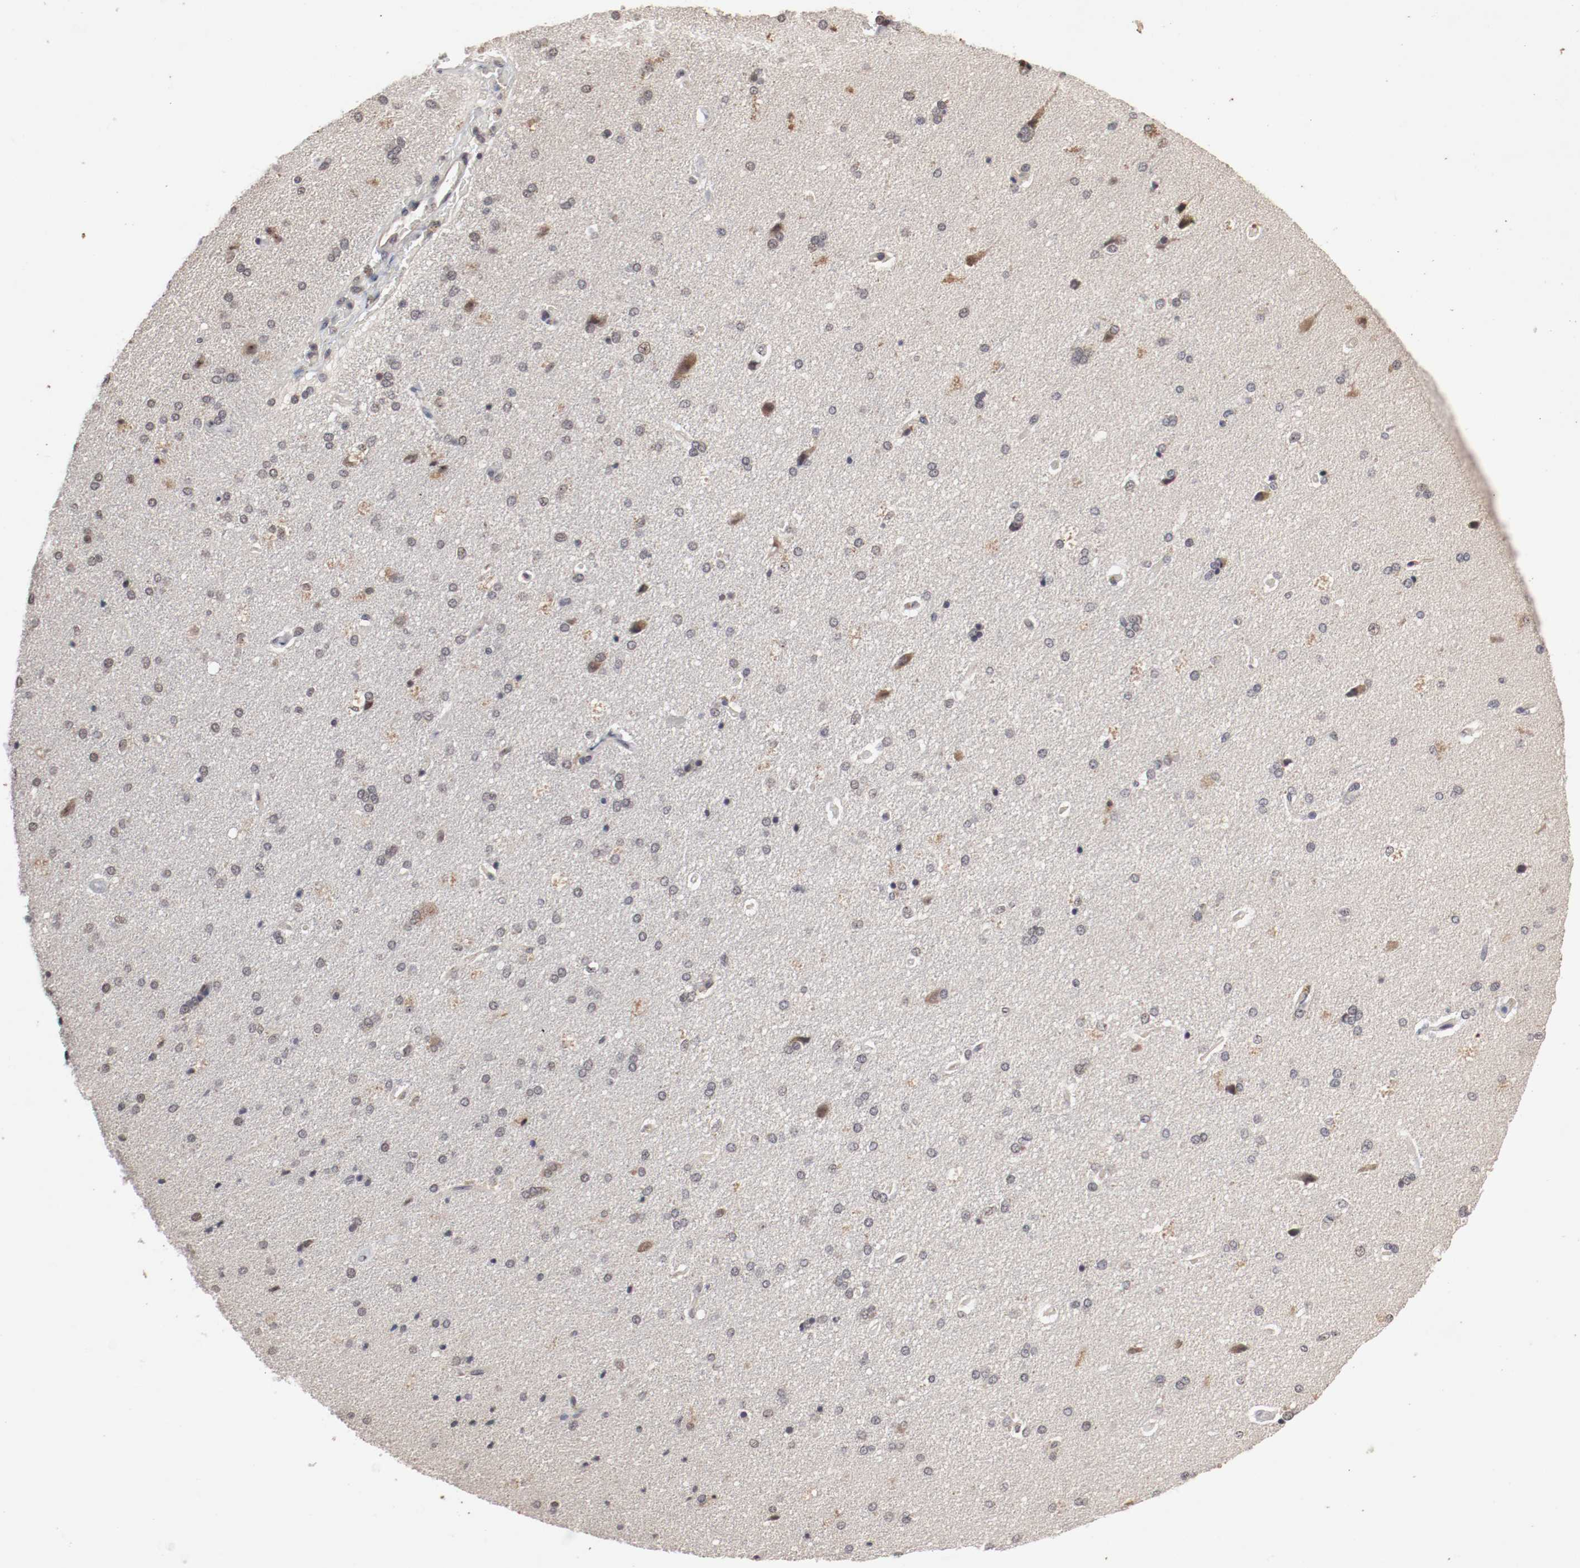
{"staining": {"intensity": "weak", "quantity": "25%-75%", "location": "cytoplasmic/membranous"}, "tissue": "cerebral cortex", "cell_type": "Endothelial cells", "image_type": "normal", "snomed": [{"axis": "morphology", "description": "Normal tissue, NOS"}, {"axis": "topography", "description": "Cerebral cortex"}], "caption": "This is a micrograph of immunohistochemistry (IHC) staining of unremarkable cerebral cortex, which shows weak staining in the cytoplasmic/membranous of endothelial cells.", "gene": "CSNK2B", "patient": {"sex": "male", "age": 62}}